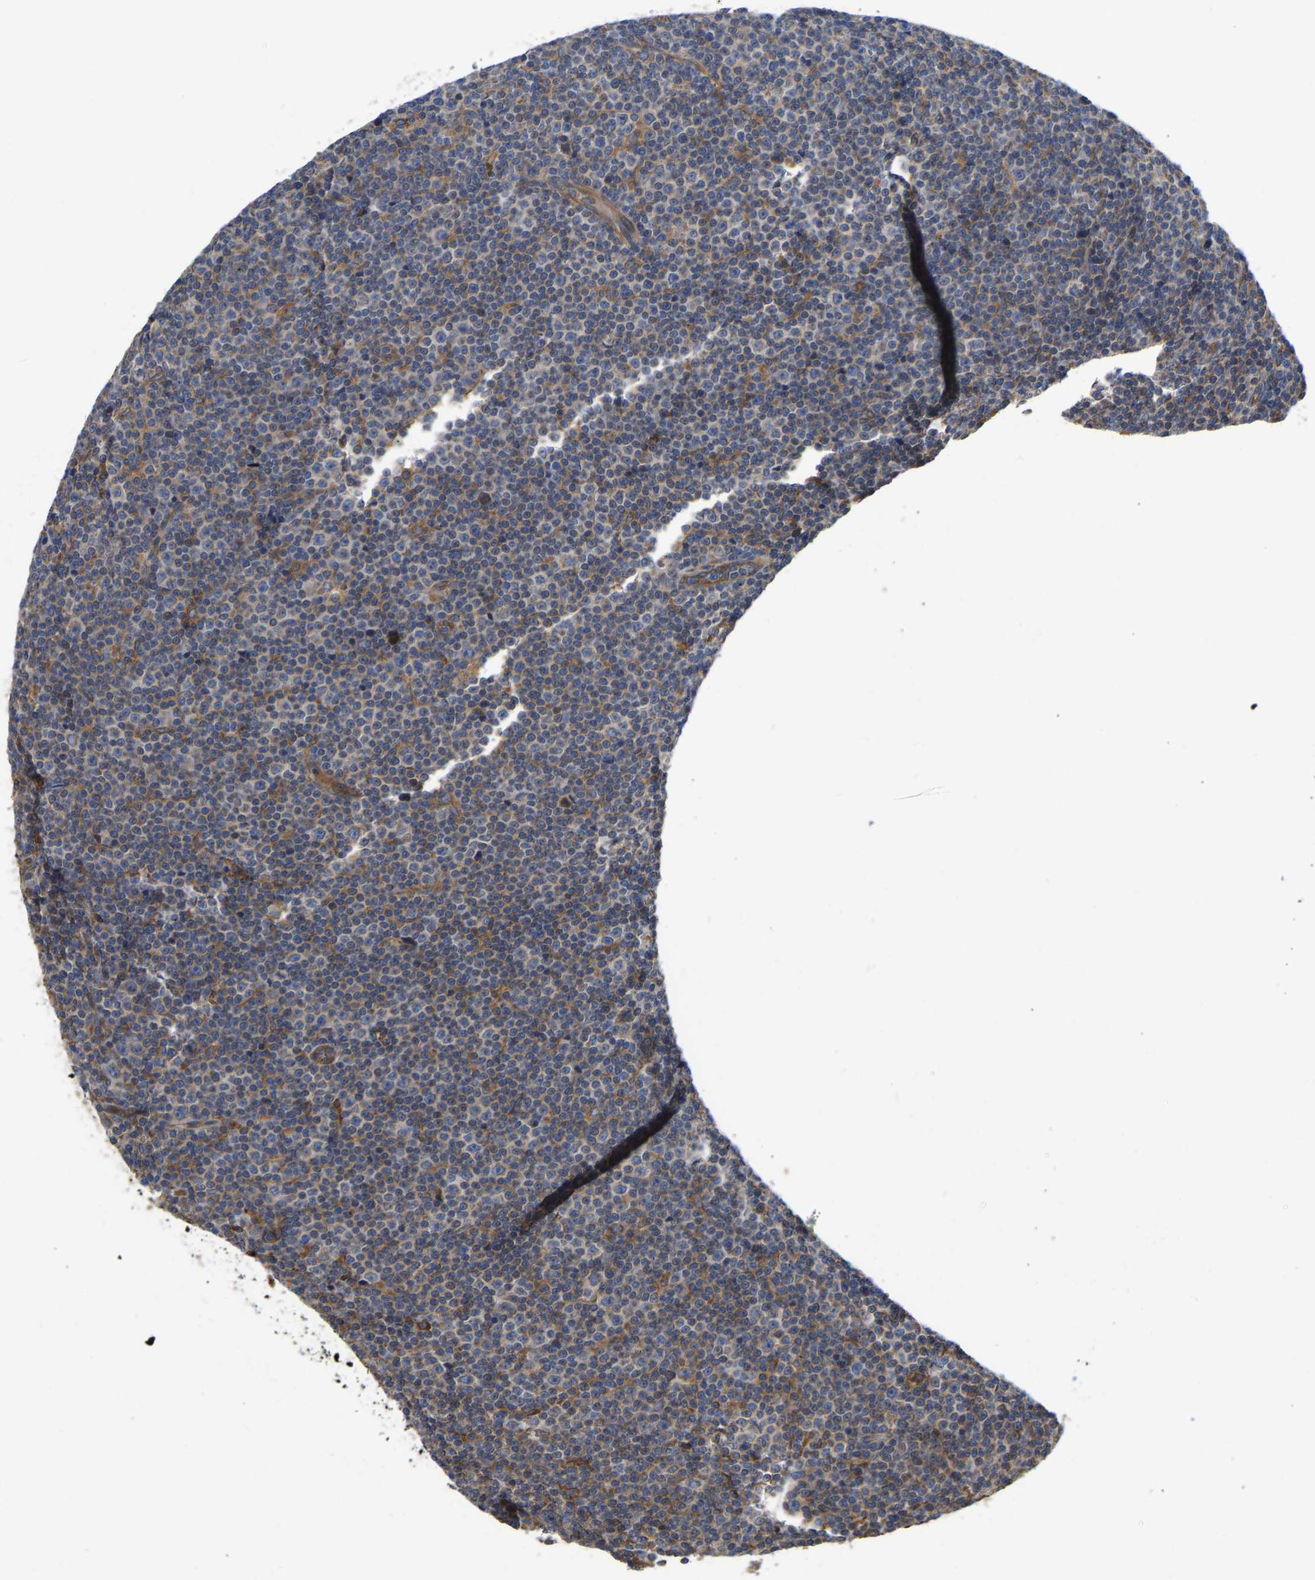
{"staining": {"intensity": "moderate", "quantity": "<25%", "location": "cytoplasmic/membranous"}, "tissue": "lymphoma", "cell_type": "Tumor cells", "image_type": "cancer", "snomed": [{"axis": "morphology", "description": "Malignant lymphoma, non-Hodgkin's type, Low grade"}, {"axis": "topography", "description": "Lymph node"}], "caption": "This is a photomicrograph of IHC staining of lymphoma, which shows moderate expression in the cytoplasmic/membranous of tumor cells.", "gene": "FLNB", "patient": {"sex": "female", "age": 67}}